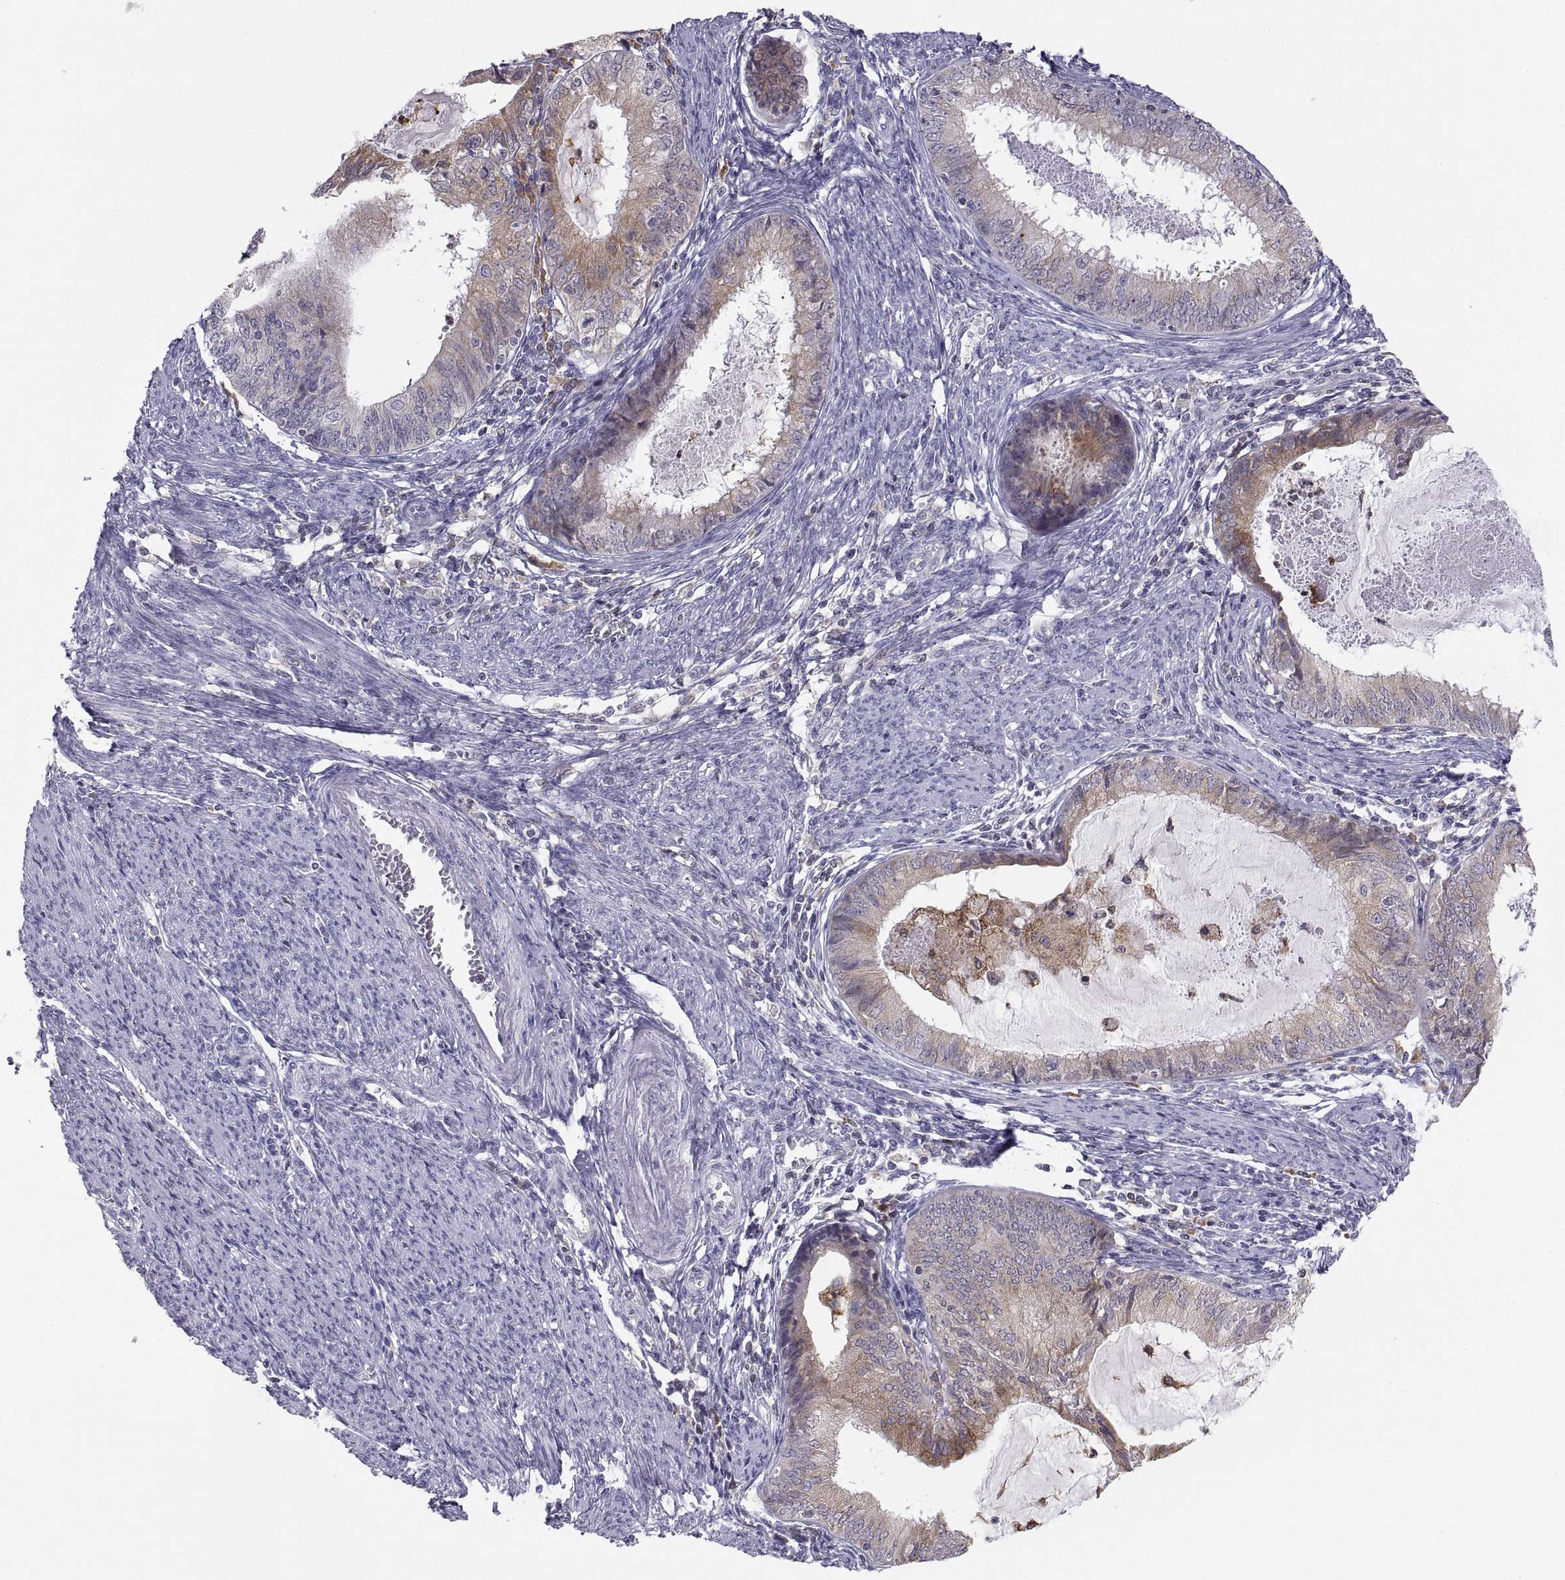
{"staining": {"intensity": "moderate", "quantity": "<25%", "location": "cytoplasmic/membranous"}, "tissue": "endometrial cancer", "cell_type": "Tumor cells", "image_type": "cancer", "snomed": [{"axis": "morphology", "description": "Adenocarcinoma, NOS"}, {"axis": "topography", "description": "Endometrium"}], "caption": "IHC histopathology image of neoplastic tissue: human endometrial cancer (adenocarcinoma) stained using immunohistochemistry (IHC) reveals low levels of moderate protein expression localized specifically in the cytoplasmic/membranous of tumor cells, appearing as a cytoplasmic/membranous brown color.", "gene": "ERO1A", "patient": {"sex": "female", "age": 57}}